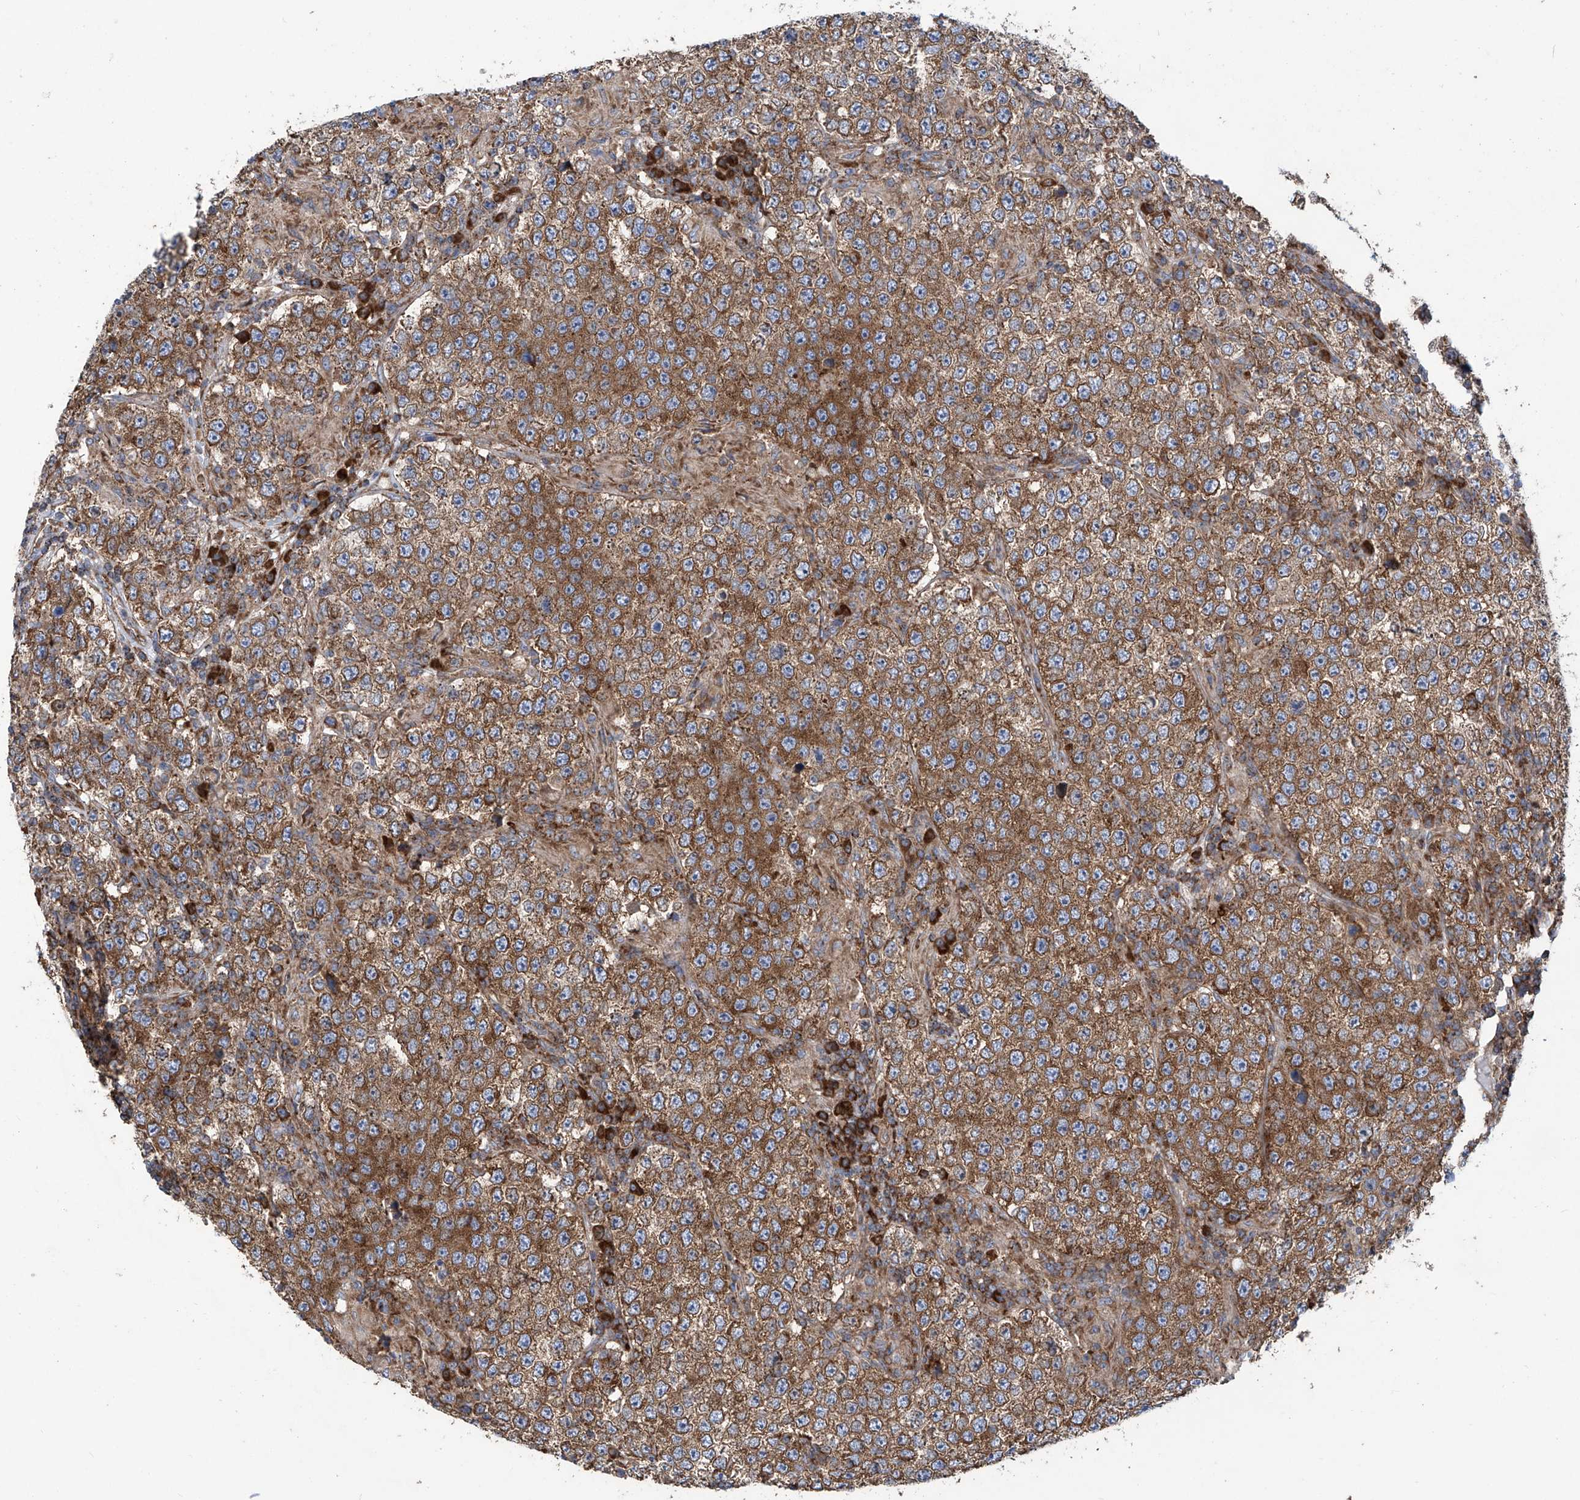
{"staining": {"intensity": "moderate", "quantity": ">75%", "location": "cytoplasmic/membranous"}, "tissue": "testis cancer", "cell_type": "Tumor cells", "image_type": "cancer", "snomed": [{"axis": "morphology", "description": "Normal tissue, NOS"}, {"axis": "morphology", "description": "Urothelial carcinoma, High grade"}, {"axis": "morphology", "description": "Seminoma, NOS"}, {"axis": "morphology", "description": "Carcinoma, Embryonal, NOS"}, {"axis": "topography", "description": "Urinary bladder"}, {"axis": "topography", "description": "Testis"}], "caption": "Immunohistochemical staining of human testis cancer (high-grade urothelial carcinoma) demonstrates medium levels of moderate cytoplasmic/membranous protein expression in about >75% of tumor cells.", "gene": "SENP2", "patient": {"sex": "male", "age": 41}}